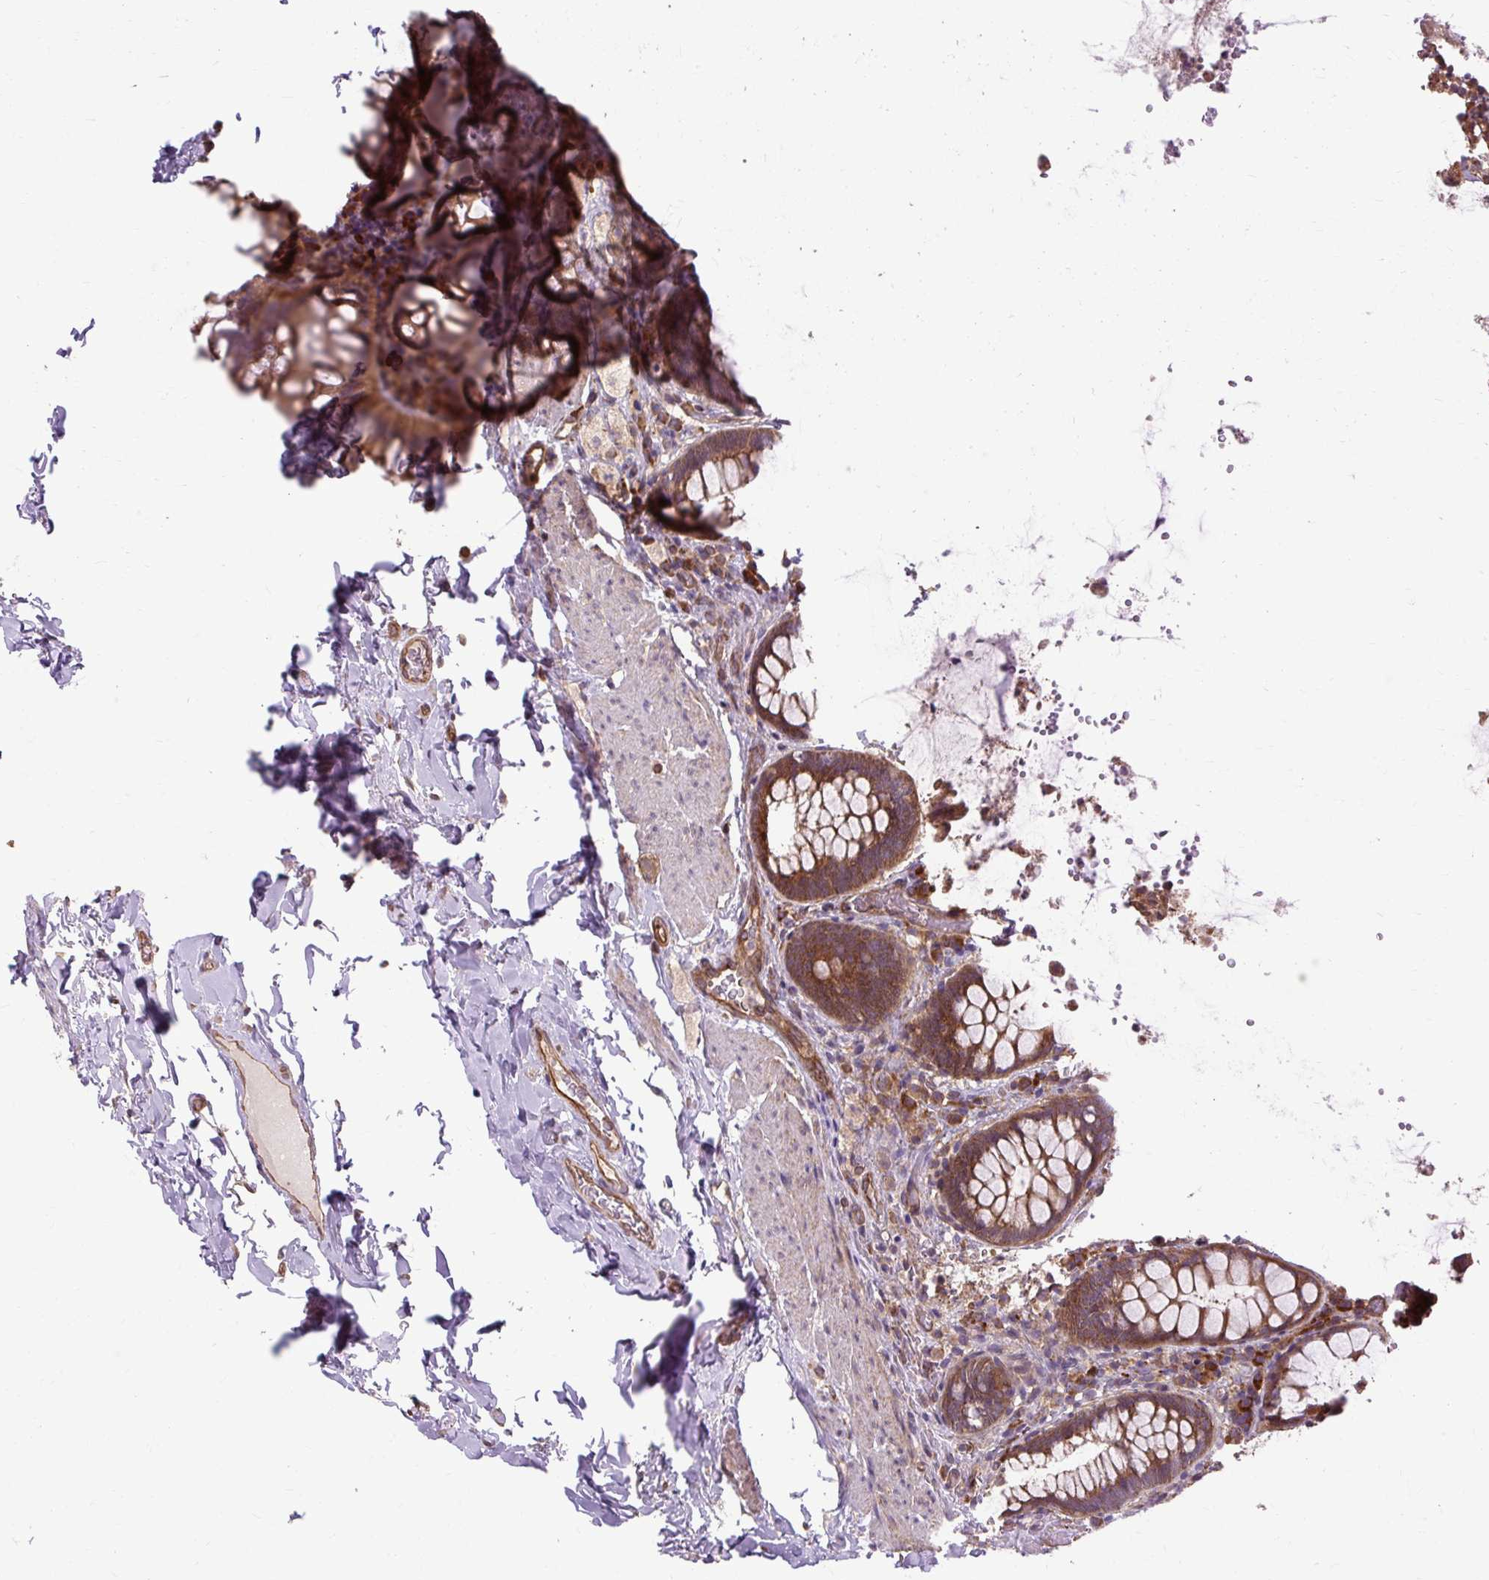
{"staining": {"intensity": "moderate", "quantity": ">75%", "location": "cytoplasmic/membranous"}, "tissue": "rectum", "cell_type": "Glandular cells", "image_type": "normal", "snomed": [{"axis": "morphology", "description": "Normal tissue, NOS"}, {"axis": "topography", "description": "Rectum"}], "caption": "Immunohistochemical staining of benign human rectum exhibits >75% levels of moderate cytoplasmic/membranous protein expression in approximately >75% of glandular cells.", "gene": "FLRT1", "patient": {"sex": "female", "age": 69}}